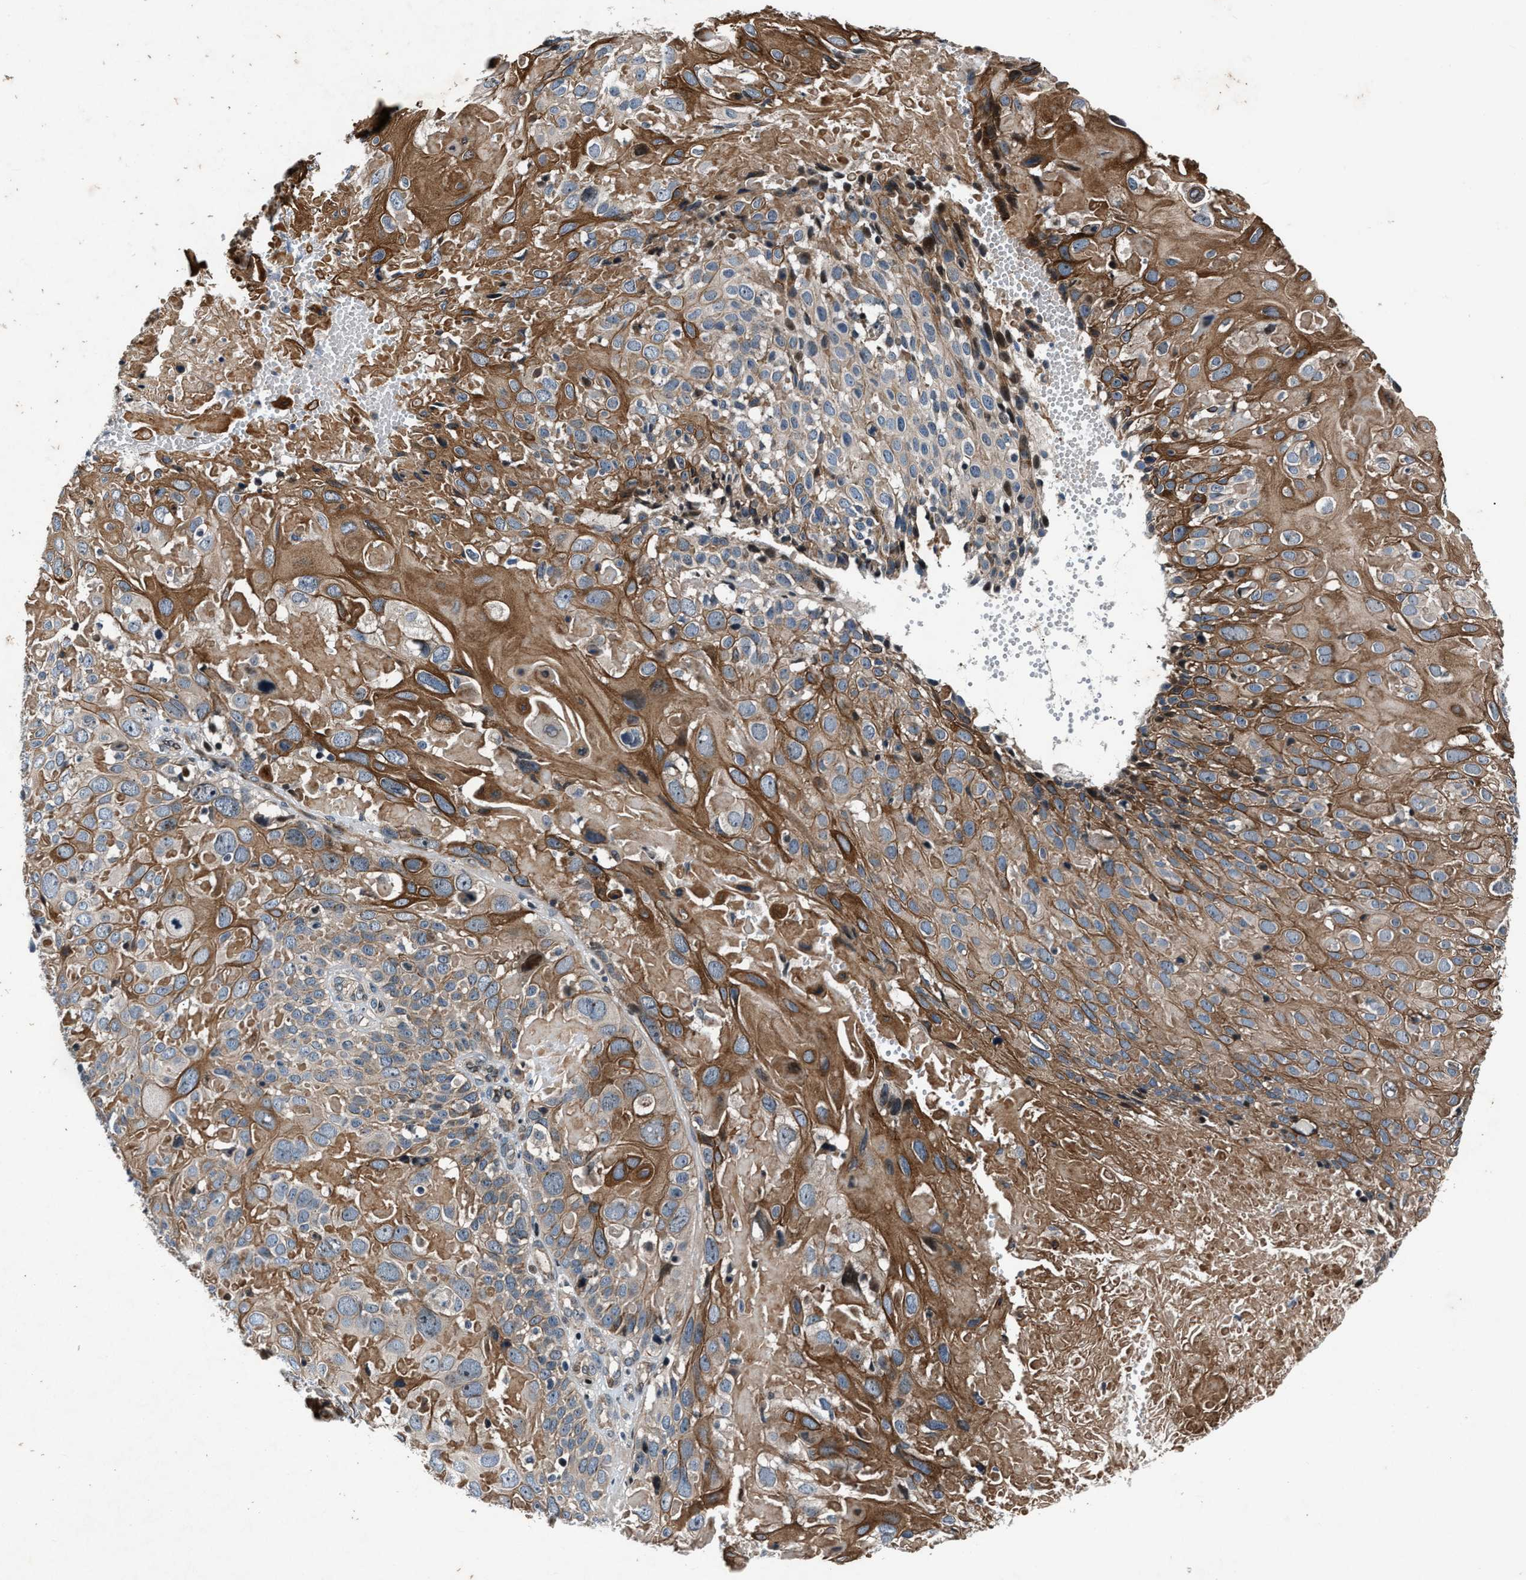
{"staining": {"intensity": "moderate", "quantity": "25%-75%", "location": "cytoplasmic/membranous"}, "tissue": "cervical cancer", "cell_type": "Tumor cells", "image_type": "cancer", "snomed": [{"axis": "morphology", "description": "Squamous cell carcinoma, NOS"}, {"axis": "topography", "description": "Cervix"}], "caption": "Protein staining of cervical squamous cell carcinoma tissue exhibits moderate cytoplasmic/membranous staining in approximately 25%-75% of tumor cells.", "gene": "DYNC2I1", "patient": {"sex": "female", "age": 74}}